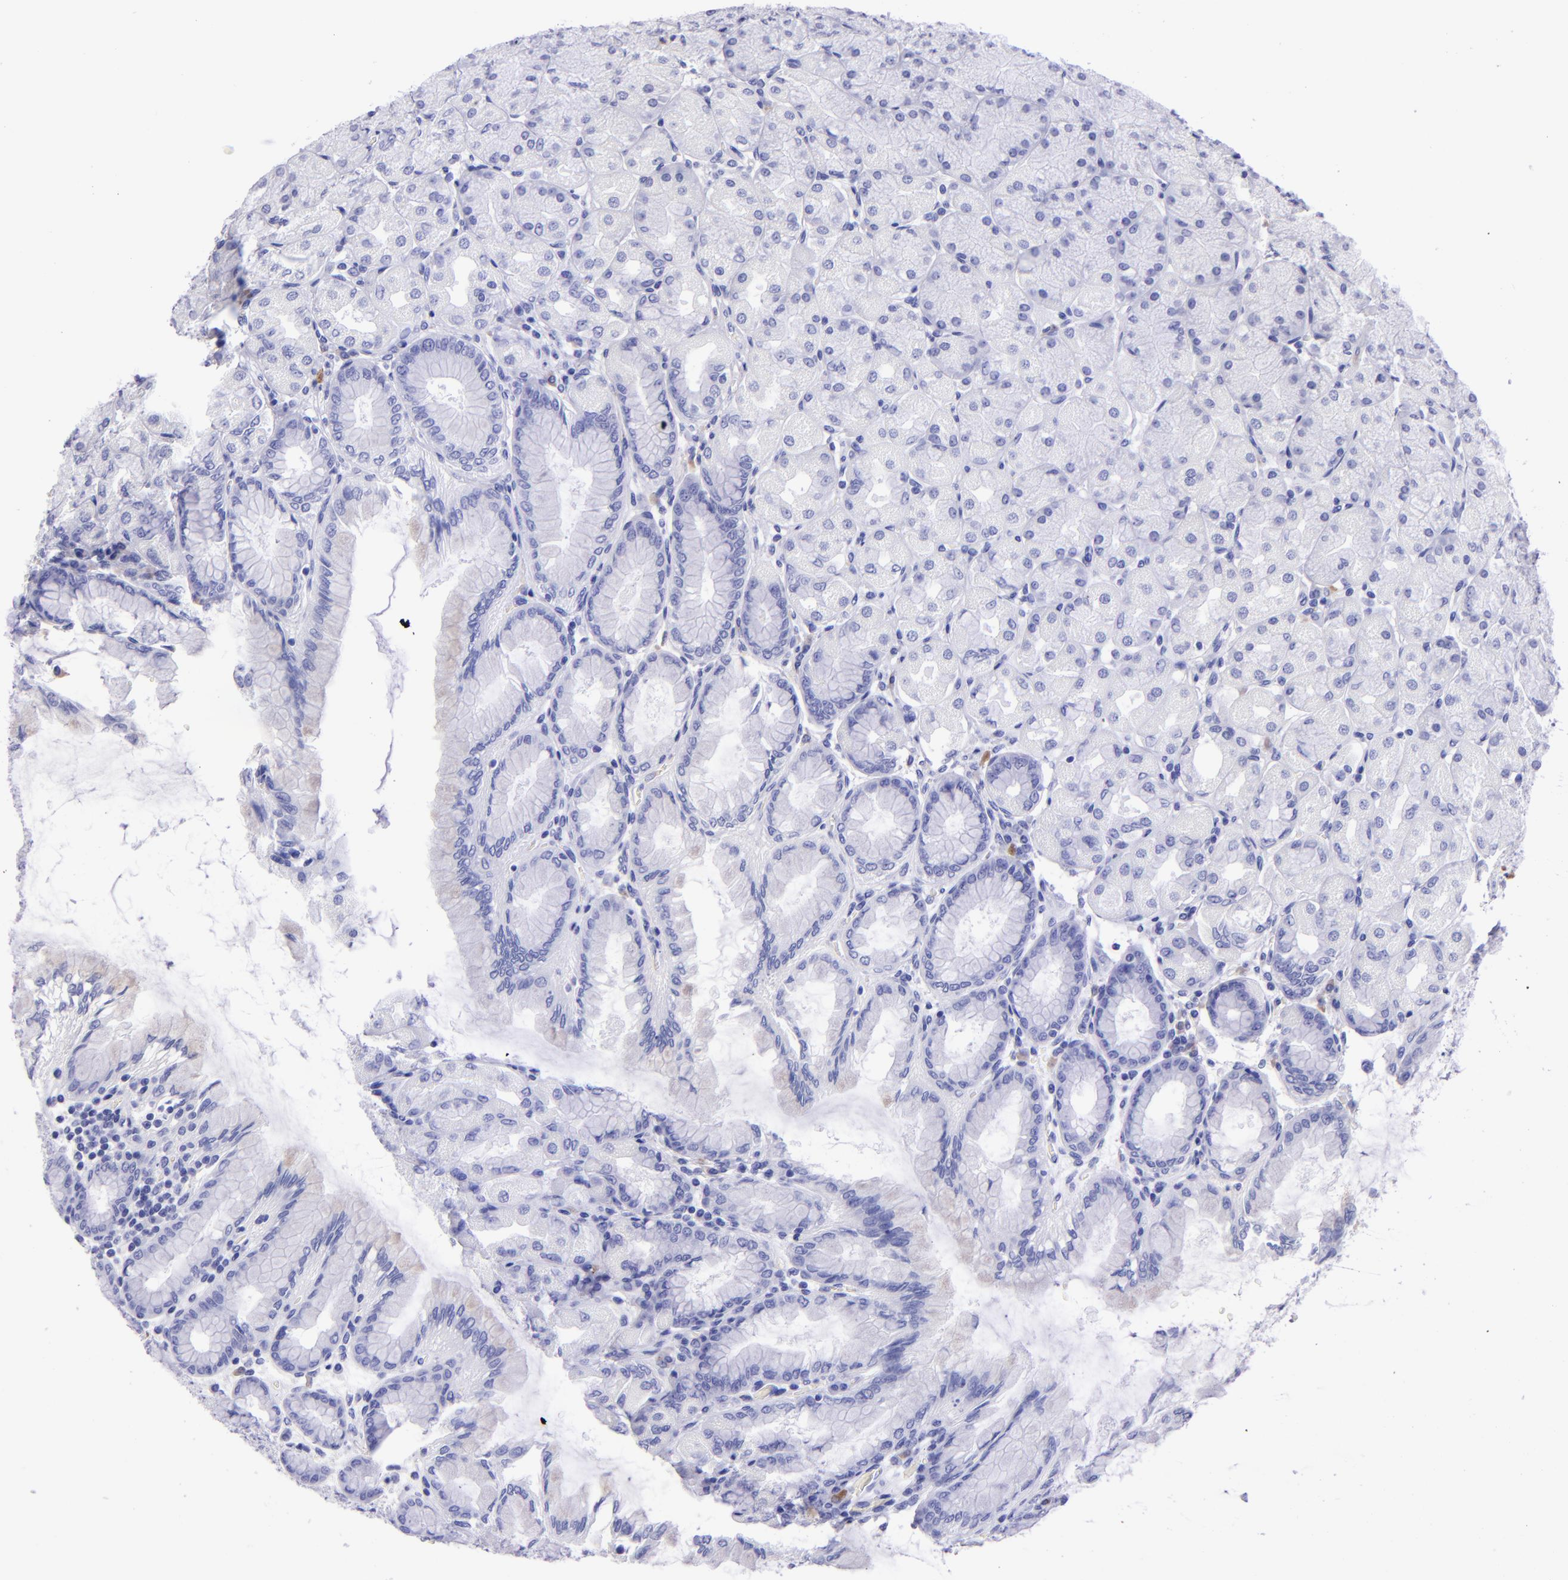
{"staining": {"intensity": "negative", "quantity": "none", "location": "none"}, "tissue": "stomach", "cell_type": "Glandular cells", "image_type": "normal", "snomed": [{"axis": "morphology", "description": "Normal tissue, NOS"}, {"axis": "topography", "description": "Stomach, upper"}], "caption": "Immunohistochemical staining of benign human stomach exhibits no significant positivity in glandular cells.", "gene": "TYRP1", "patient": {"sex": "female", "age": 56}}